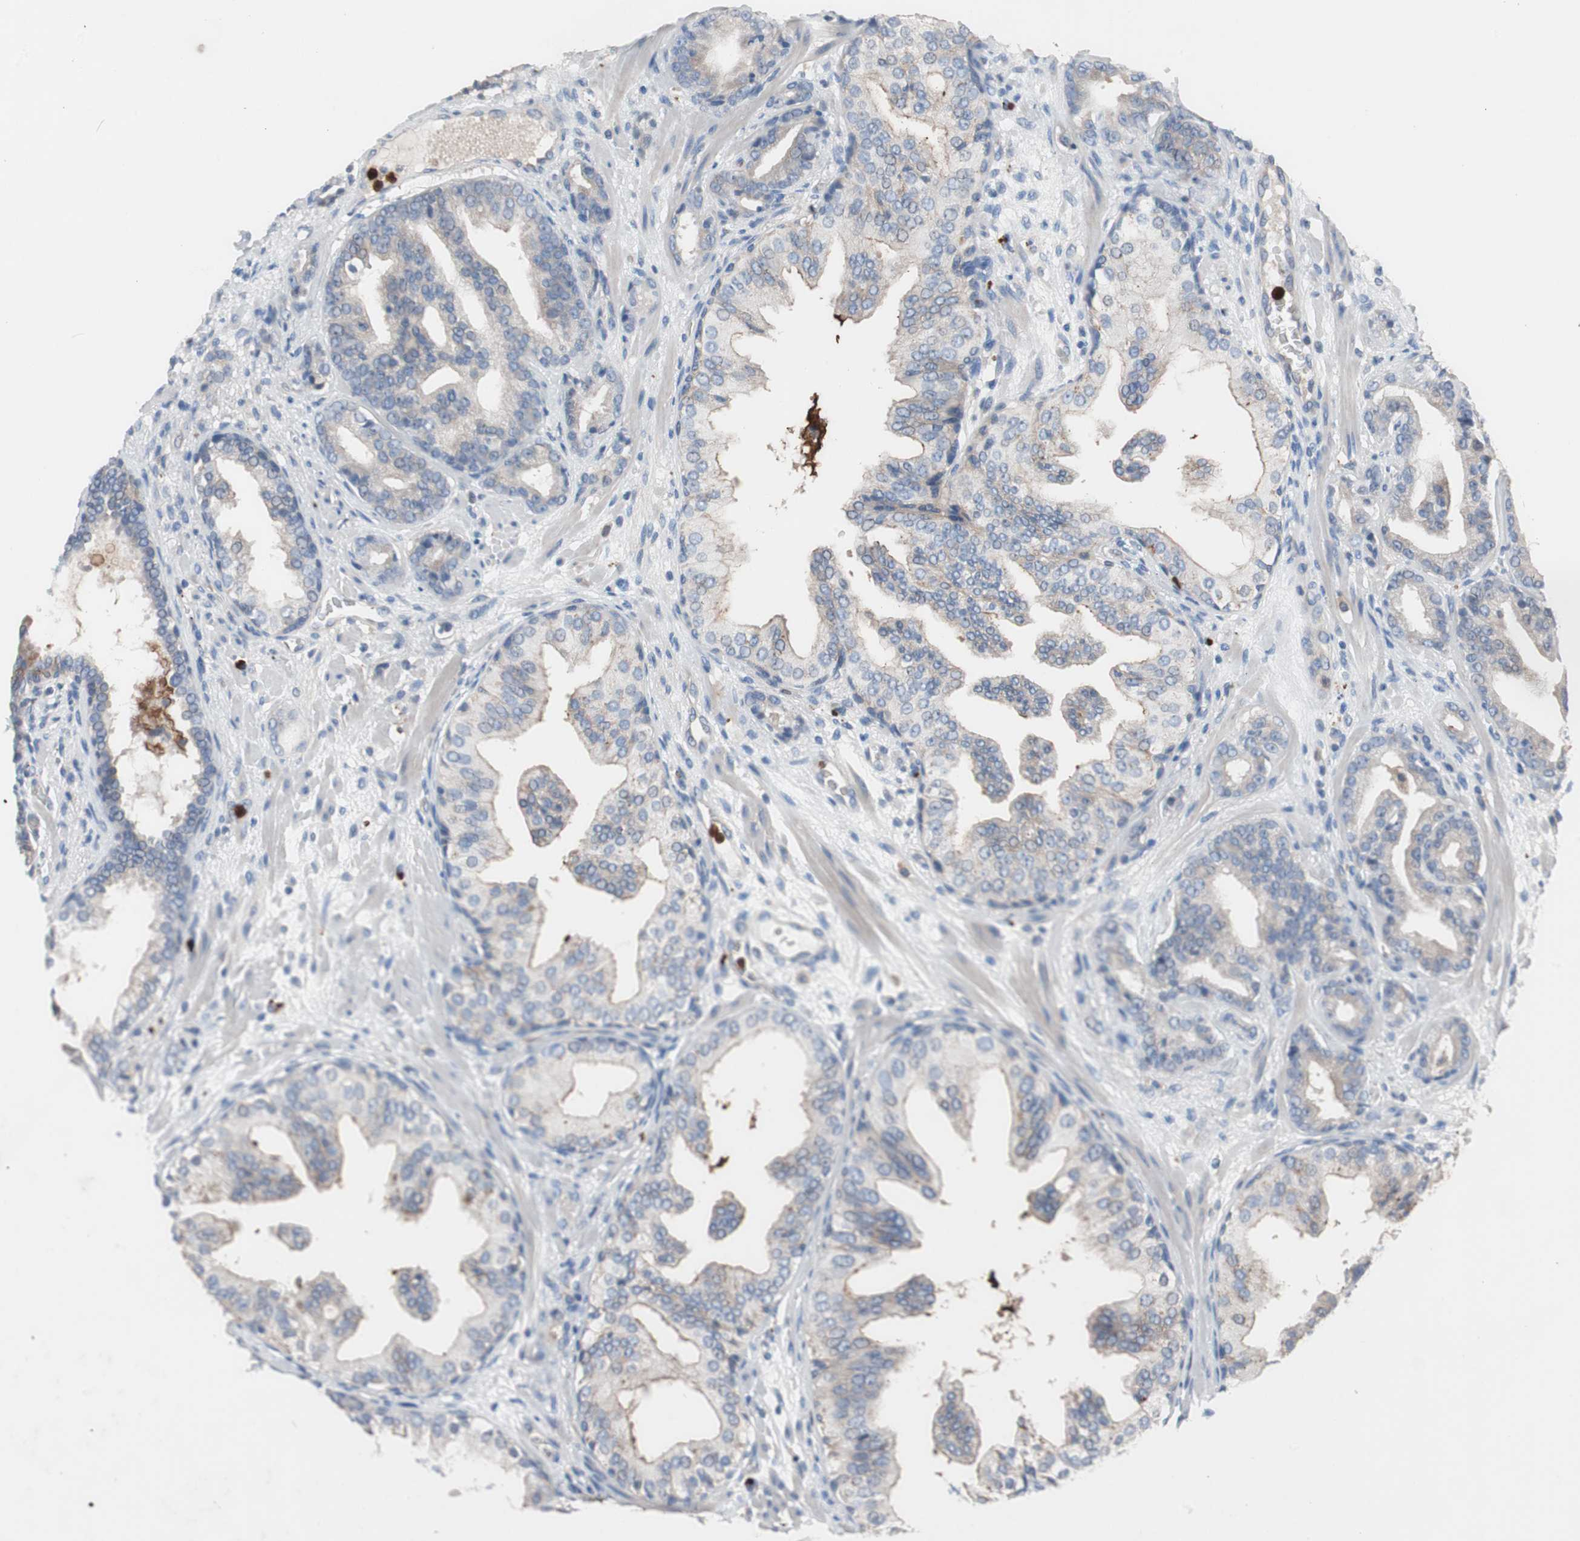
{"staining": {"intensity": "weak", "quantity": "25%-75%", "location": "cytoplasmic/membranous"}, "tissue": "prostate cancer", "cell_type": "Tumor cells", "image_type": "cancer", "snomed": [{"axis": "morphology", "description": "Adenocarcinoma, Low grade"}, {"axis": "topography", "description": "Prostate"}], "caption": "A low amount of weak cytoplasmic/membranous positivity is present in about 25%-75% of tumor cells in prostate cancer tissue. The staining was performed using DAB (3,3'-diaminobenzidine), with brown indicating positive protein expression. Nuclei are stained blue with hematoxylin.", "gene": "CLEC4D", "patient": {"sex": "male", "age": 63}}